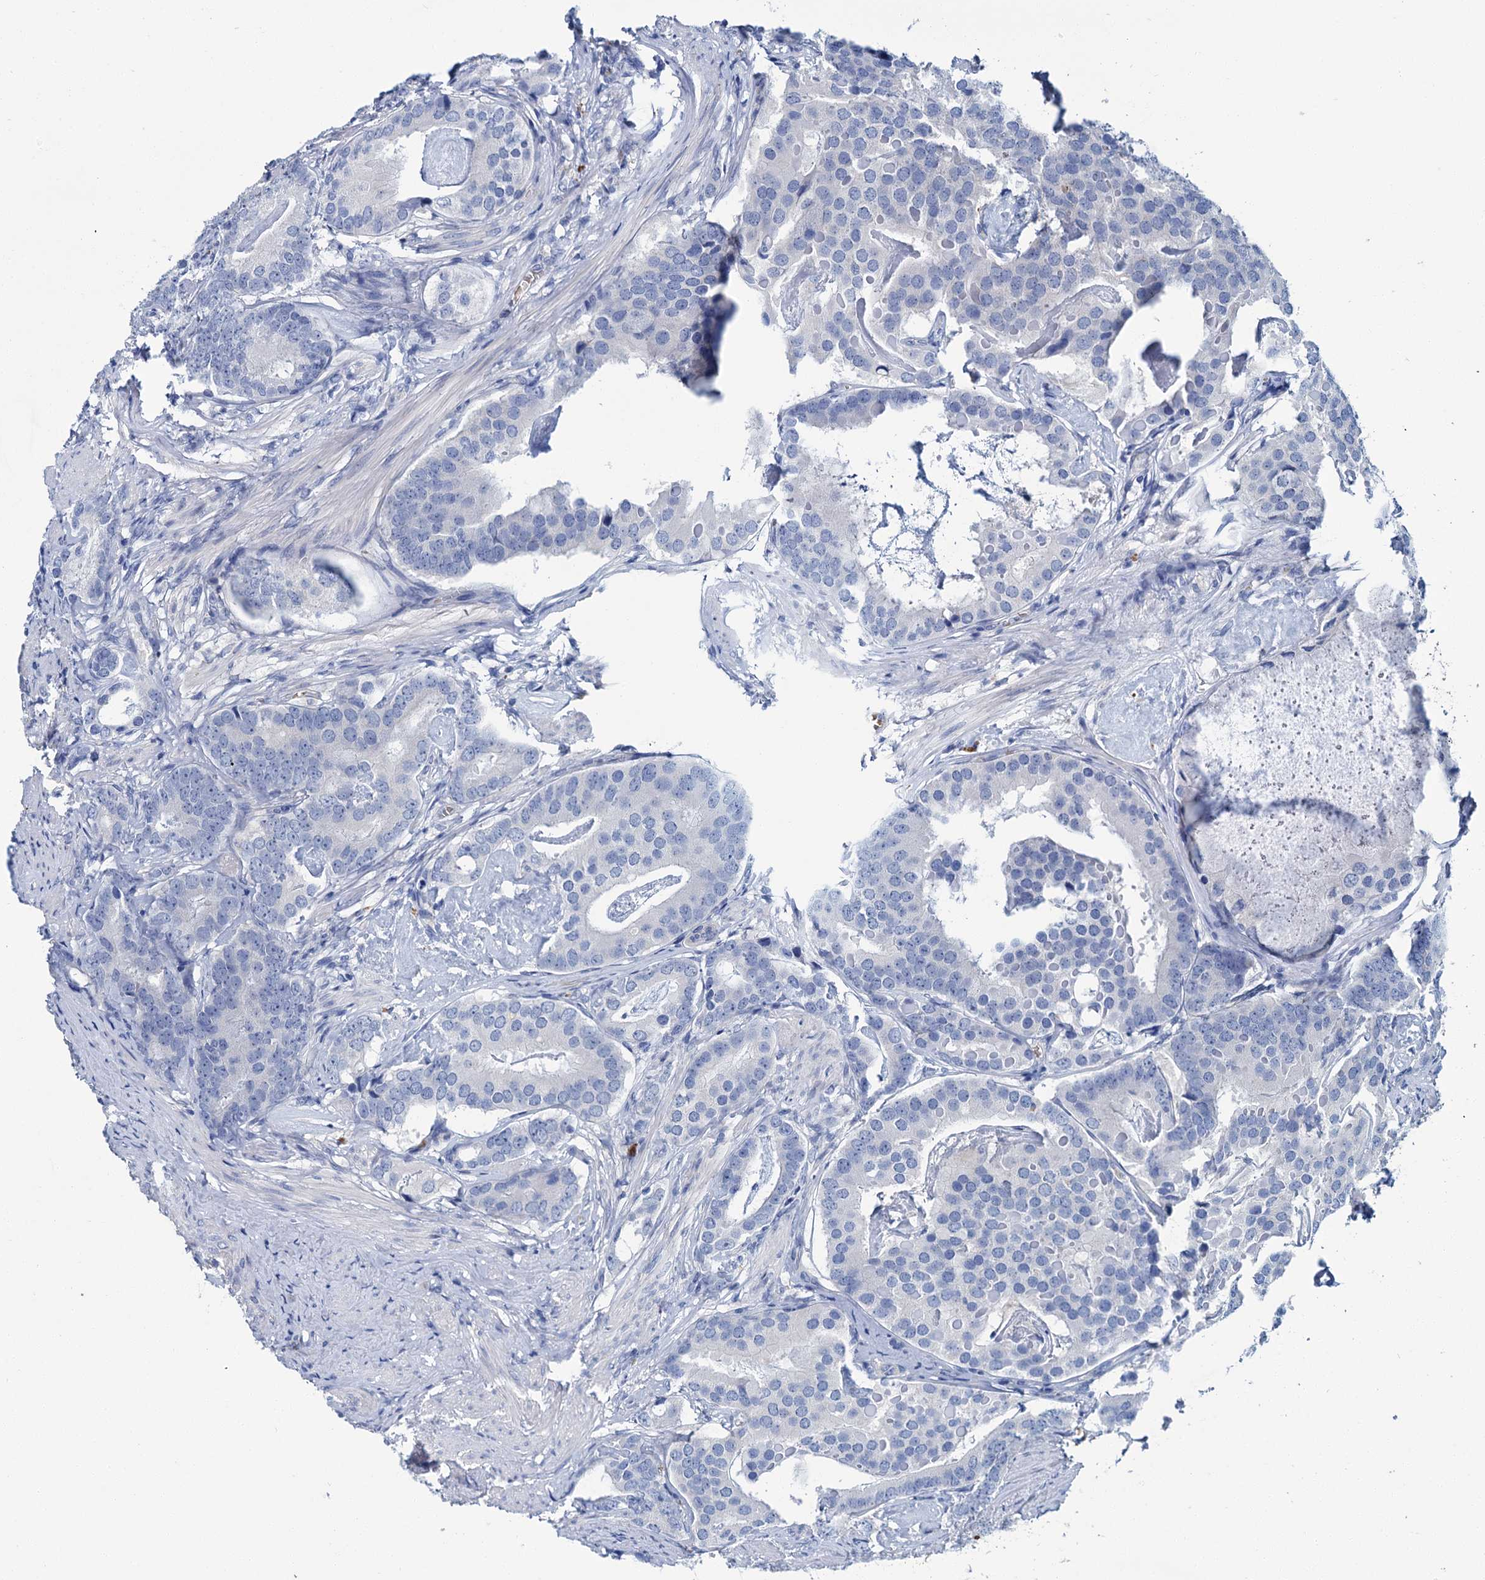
{"staining": {"intensity": "negative", "quantity": "none", "location": "none"}, "tissue": "prostate cancer", "cell_type": "Tumor cells", "image_type": "cancer", "snomed": [{"axis": "morphology", "description": "Adenocarcinoma, Low grade"}, {"axis": "topography", "description": "Prostate"}], "caption": "A photomicrograph of prostate low-grade adenocarcinoma stained for a protein shows no brown staining in tumor cells.", "gene": "ATG2A", "patient": {"sex": "male", "age": 71}}